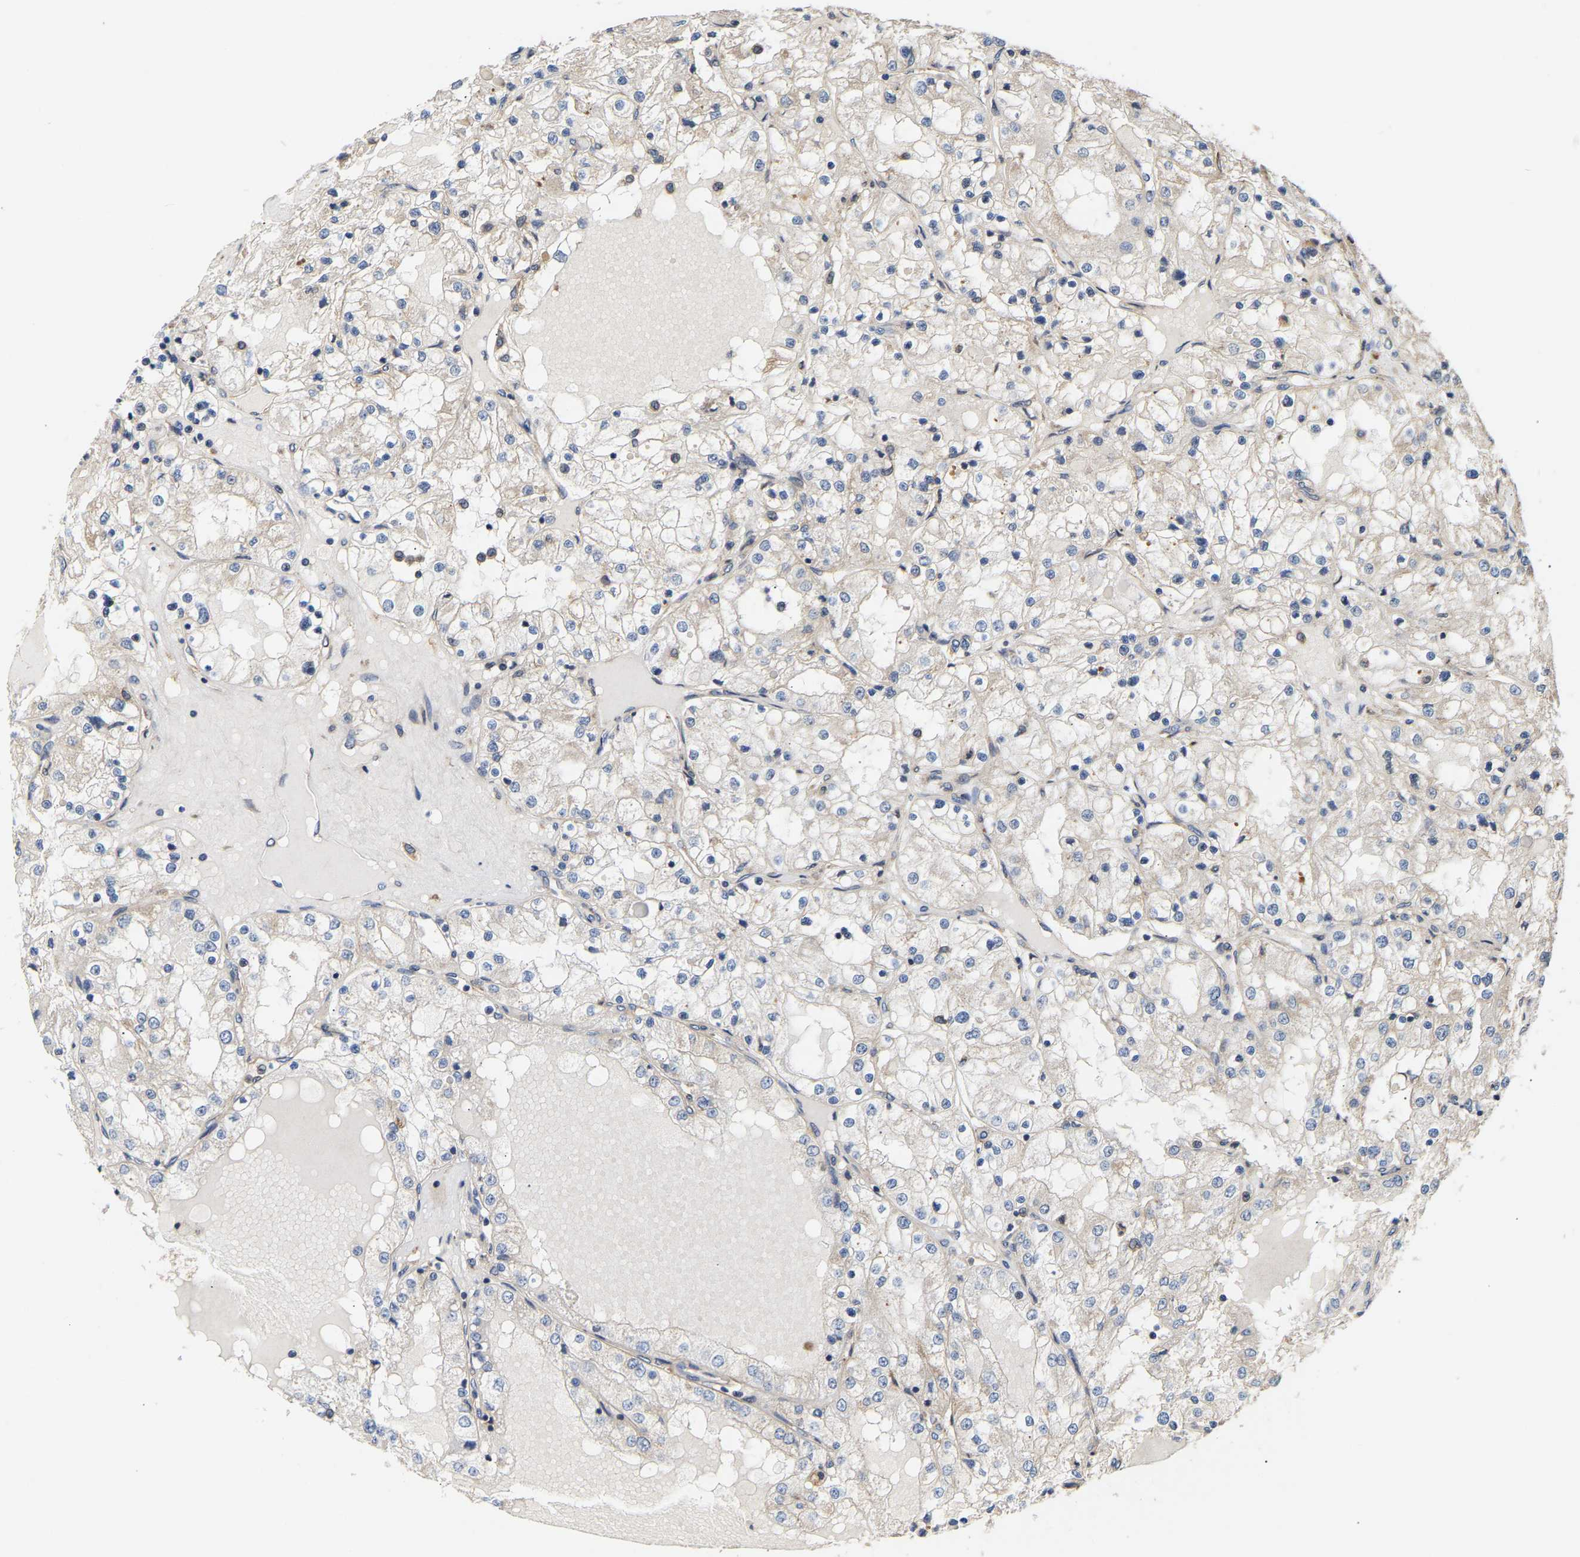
{"staining": {"intensity": "negative", "quantity": "none", "location": "none"}, "tissue": "renal cancer", "cell_type": "Tumor cells", "image_type": "cancer", "snomed": [{"axis": "morphology", "description": "Adenocarcinoma, NOS"}, {"axis": "topography", "description": "Kidney"}], "caption": "This is a photomicrograph of immunohistochemistry (IHC) staining of renal adenocarcinoma, which shows no staining in tumor cells.", "gene": "AIMP2", "patient": {"sex": "male", "age": 68}}